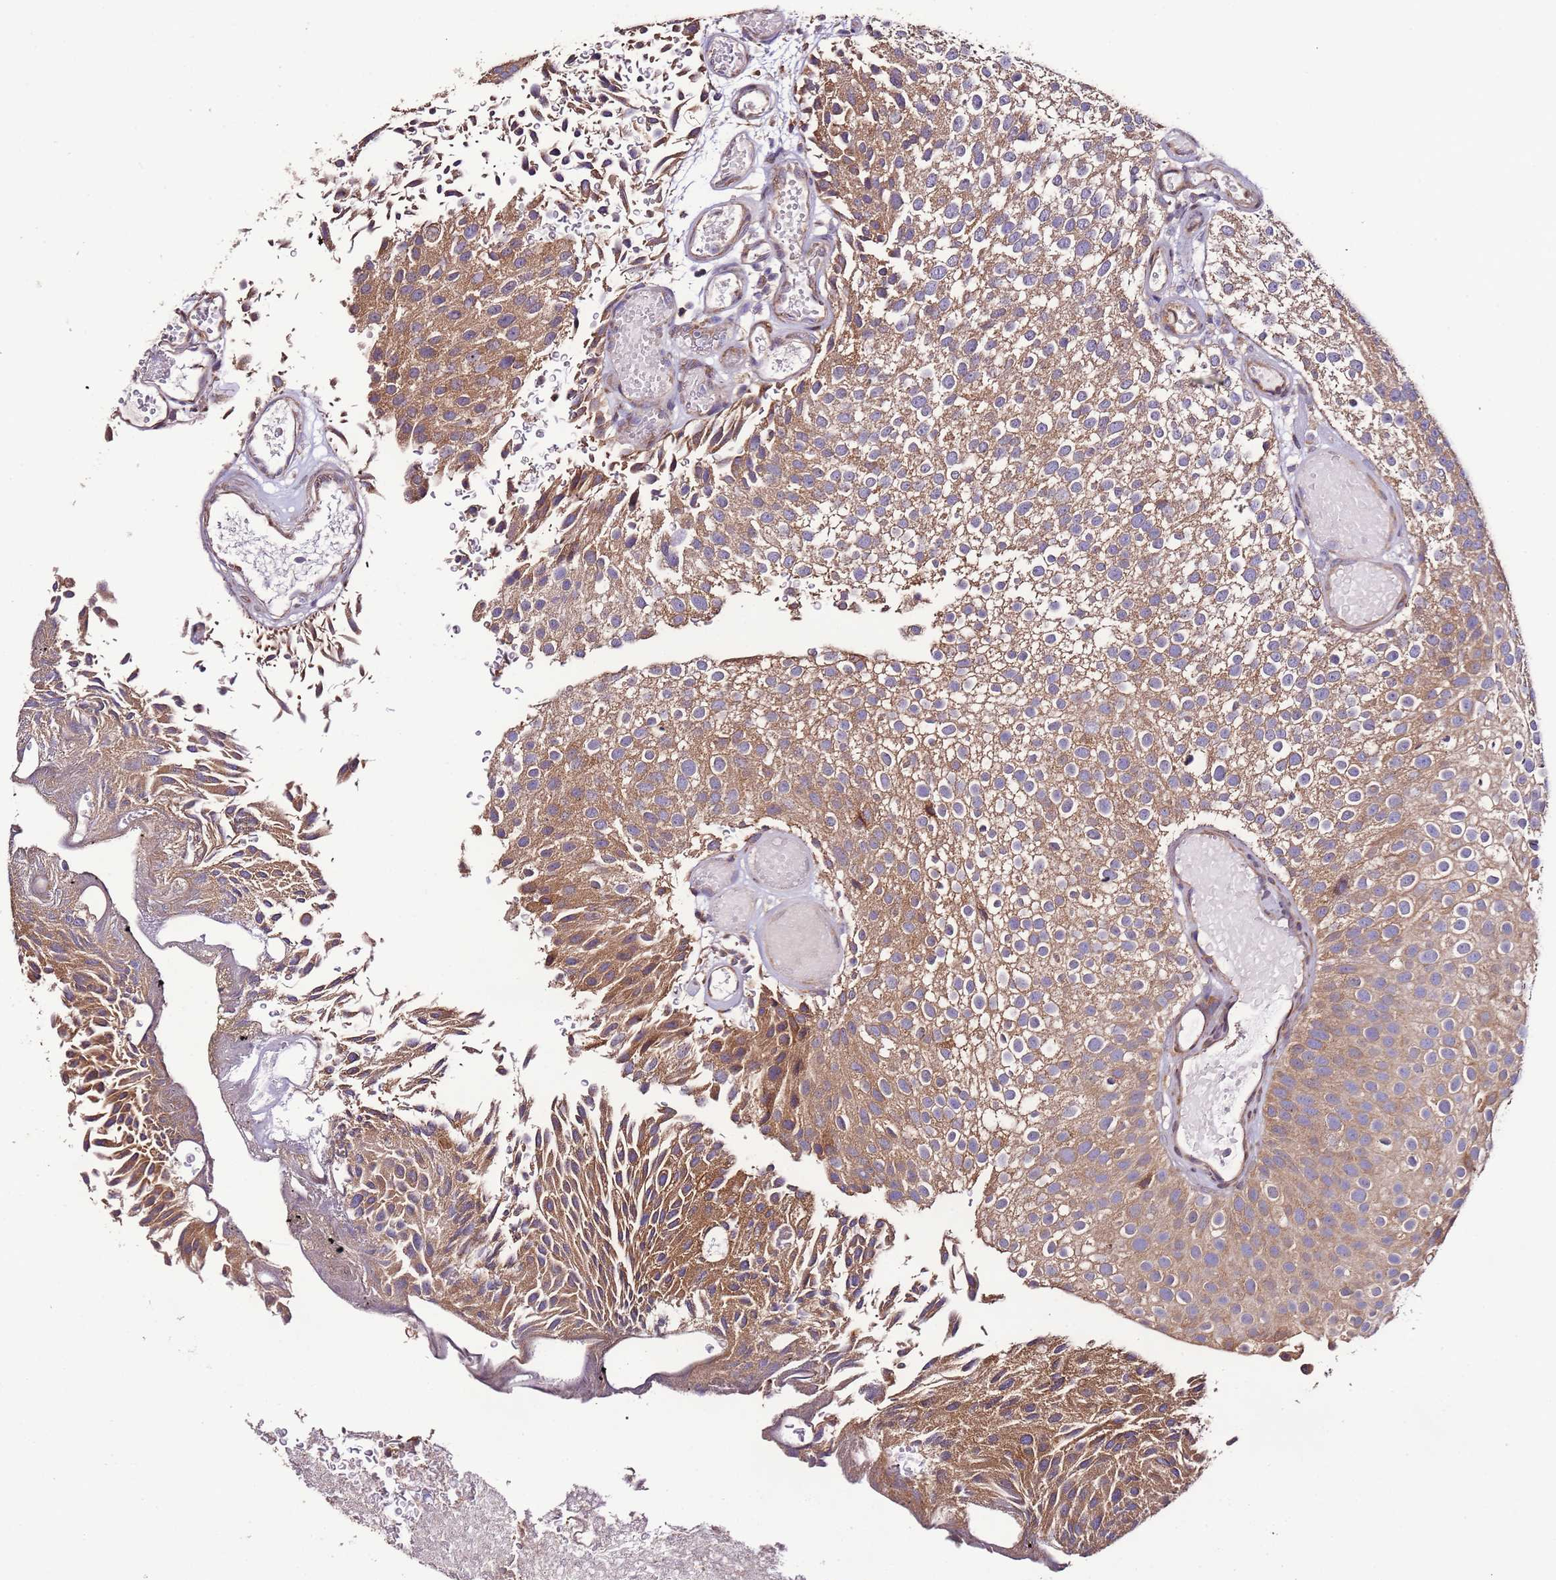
{"staining": {"intensity": "moderate", "quantity": ">75%", "location": "cytoplasmic/membranous"}, "tissue": "urothelial cancer", "cell_type": "Tumor cells", "image_type": "cancer", "snomed": [{"axis": "morphology", "description": "Urothelial carcinoma, Low grade"}, {"axis": "topography", "description": "Urinary bladder"}], "caption": "Immunohistochemical staining of human urothelial cancer shows medium levels of moderate cytoplasmic/membranous protein expression in approximately >75% of tumor cells. (IHC, brightfield microscopy, high magnification).", "gene": "SLC41A3", "patient": {"sex": "male", "age": 78}}